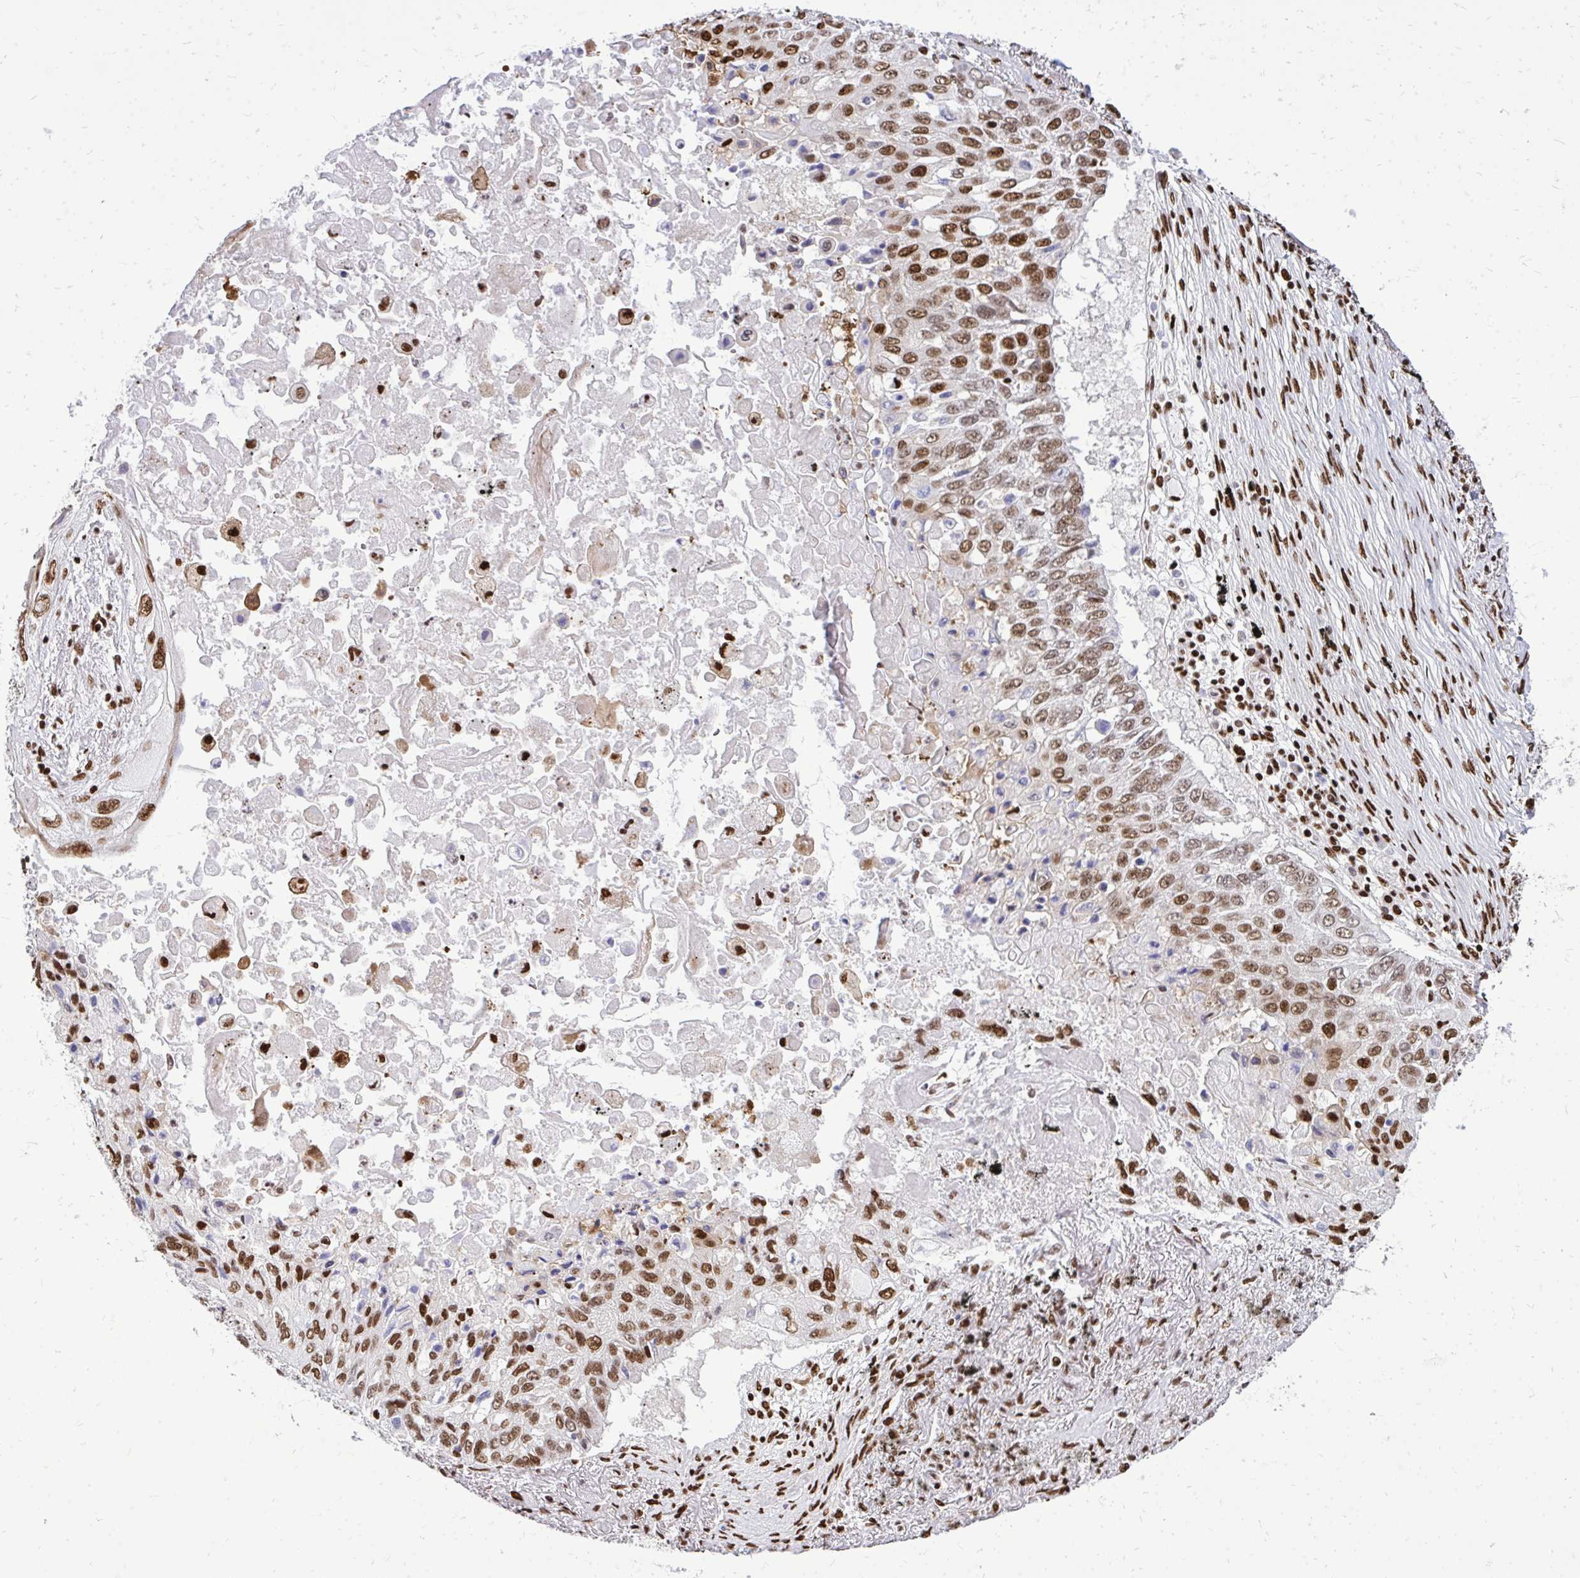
{"staining": {"intensity": "strong", "quantity": ">75%", "location": "nuclear"}, "tissue": "lung cancer", "cell_type": "Tumor cells", "image_type": "cancer", "snomed": [{"axis": "morphology", "description": "Squamous cell carcinoma, NOS"}, {"axis": "topography", "description": "Lung"}], "caption": "Lung squamous cell carcinoma was stained to show a protein in brown. There is high levels of strong nuclear staining in approximately >75% of tumor cells.", "gene": "TBL1Y", "patient": {"sex": "male", "age": 75}}